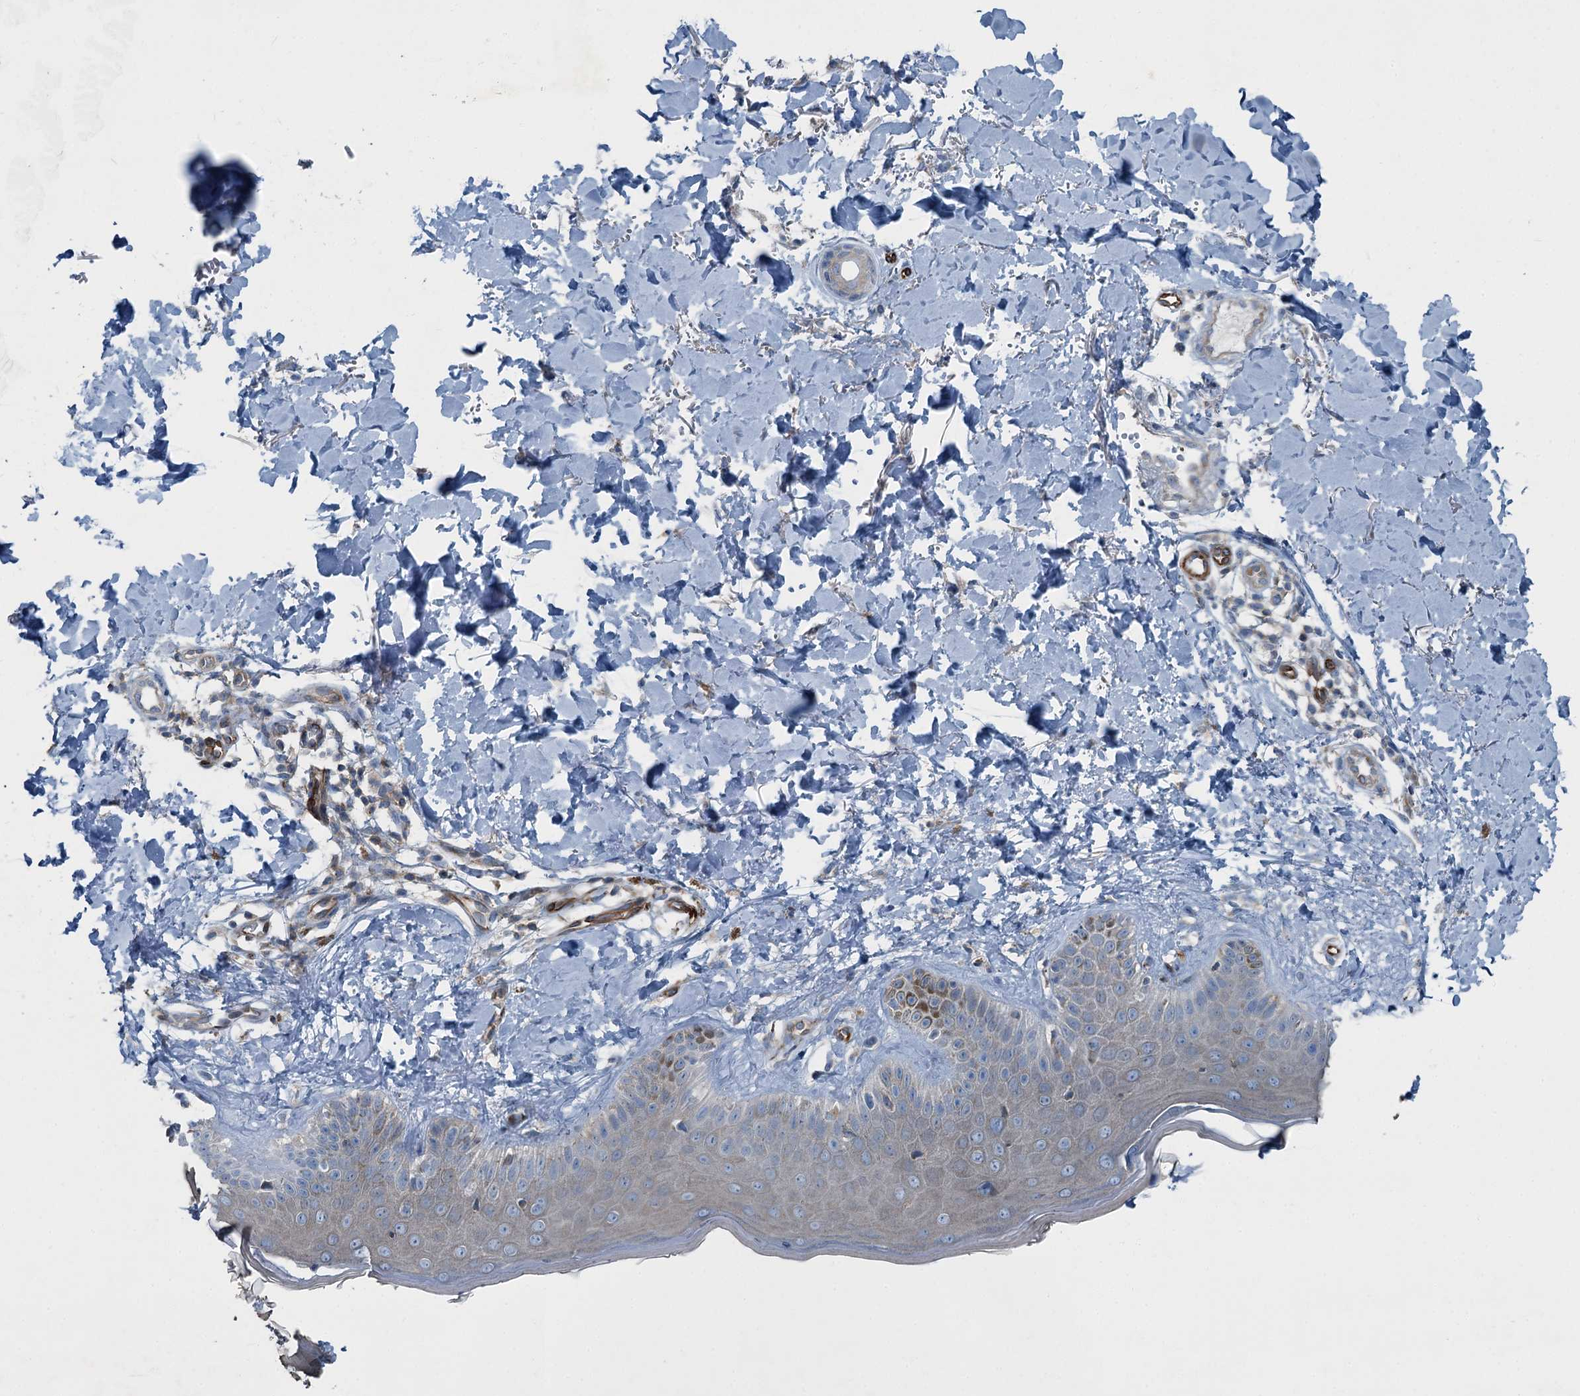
{"staining": {"intensity": "negative", "quantity": "none", "location": "none"}, "tissue": "skin", "cell_type": "Fibroblasts", "image_type": "normal", "snomed": [{"axis": "morphology", "description": "Normal tissue, NOS"}, {"axis": "topography", "description": "Skin"}], "caption": "An IHC micrograph of benign skin is shown. There is no staining in fibroblasts of skin. (Brightfield microscopy of DAB immunohistochemistry at high magnification).", "gene": "AXL", "patient": {"sex": "male", "age": 52}}